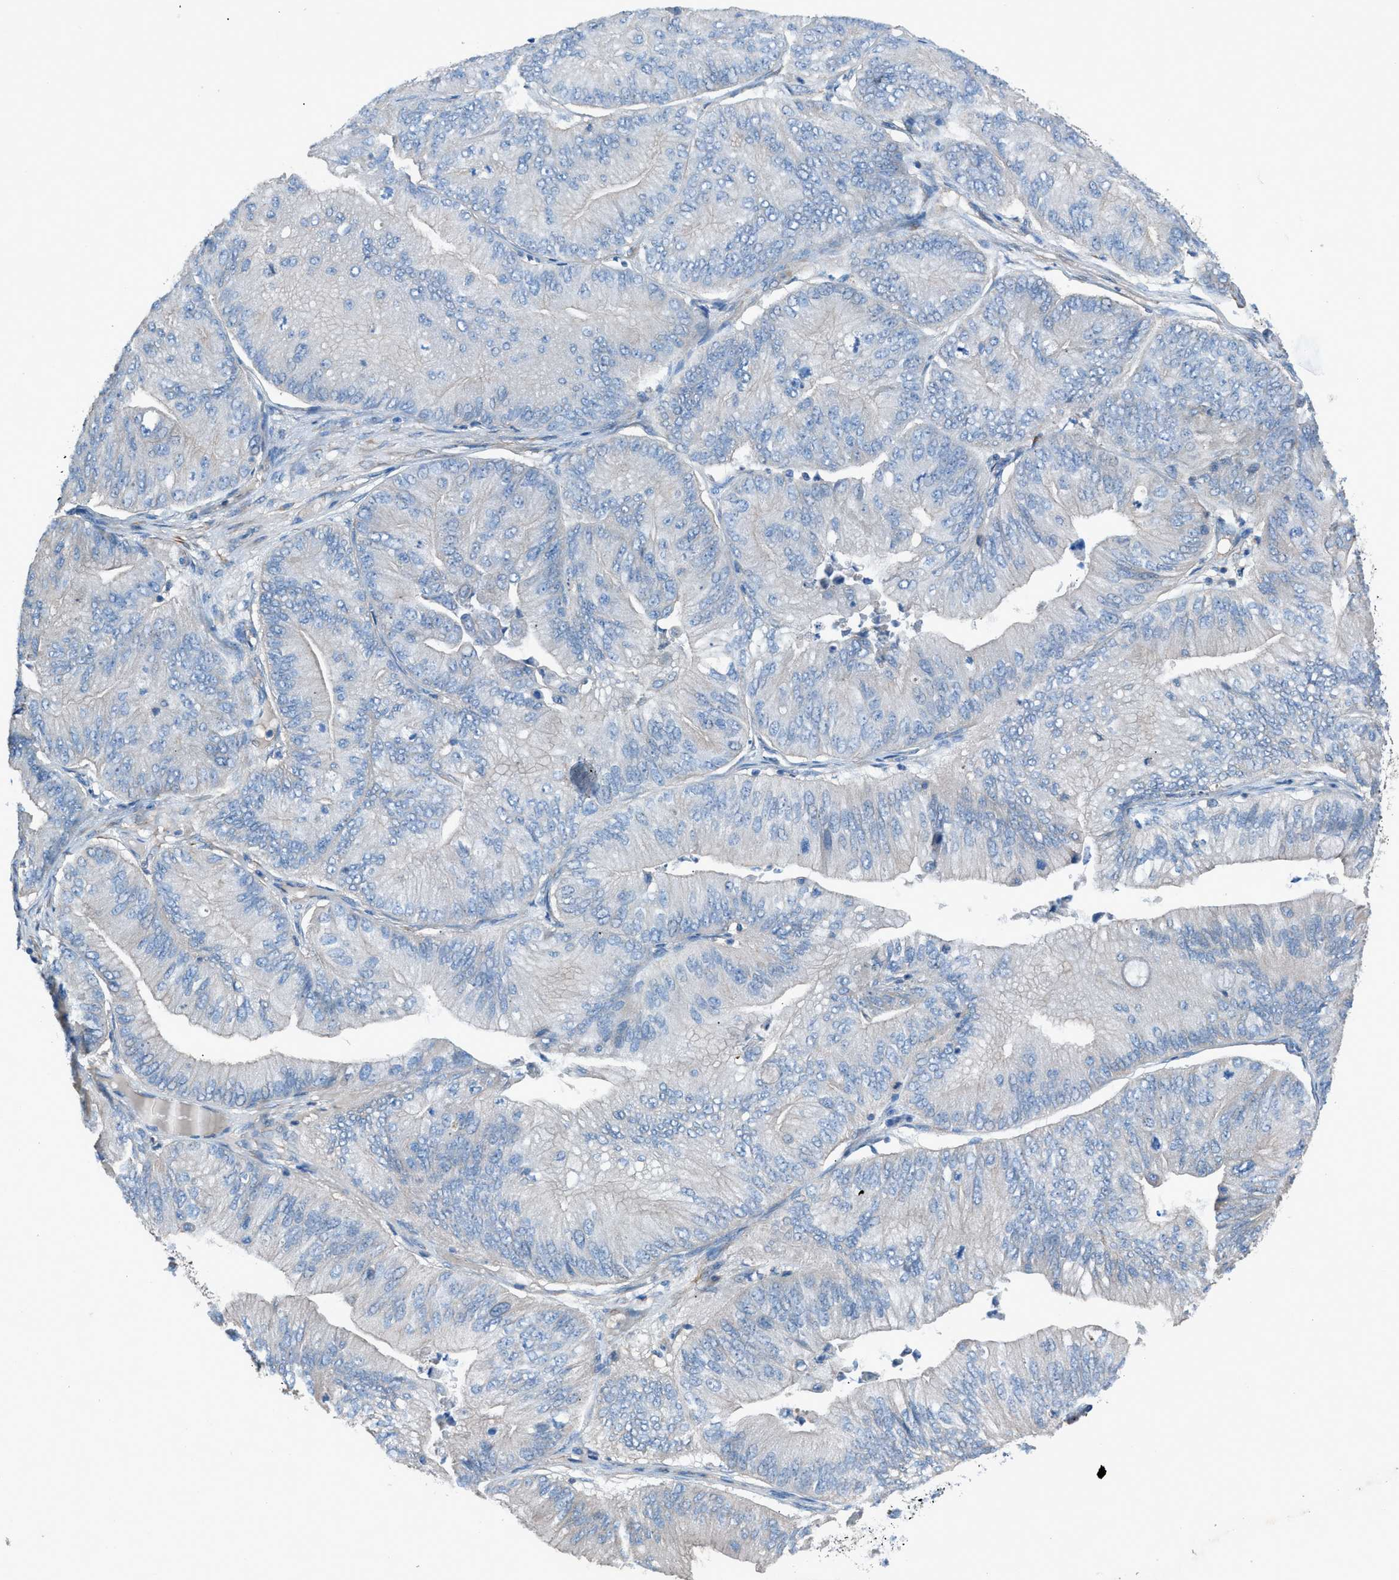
{"staining": {"intensity": "negative", "quantity": "none", "location": "none"}, "tissue": "ovarian cancer", "cell_type": "Tumor cells", "image_type": "cancer", "snomed": [{"axis": "morphology", "description": "Cystadenocarcinoma, mucinous, NOS"}, {"axis": "topography", "description": "Ovary"}], "caption": "The histopathology image exhibits no staining of tumor cells in ovarian cancer (mucinous cystadenocarcinoma).", "gene": "CABP7", "patient": {"sex": "female", "age": 61}}